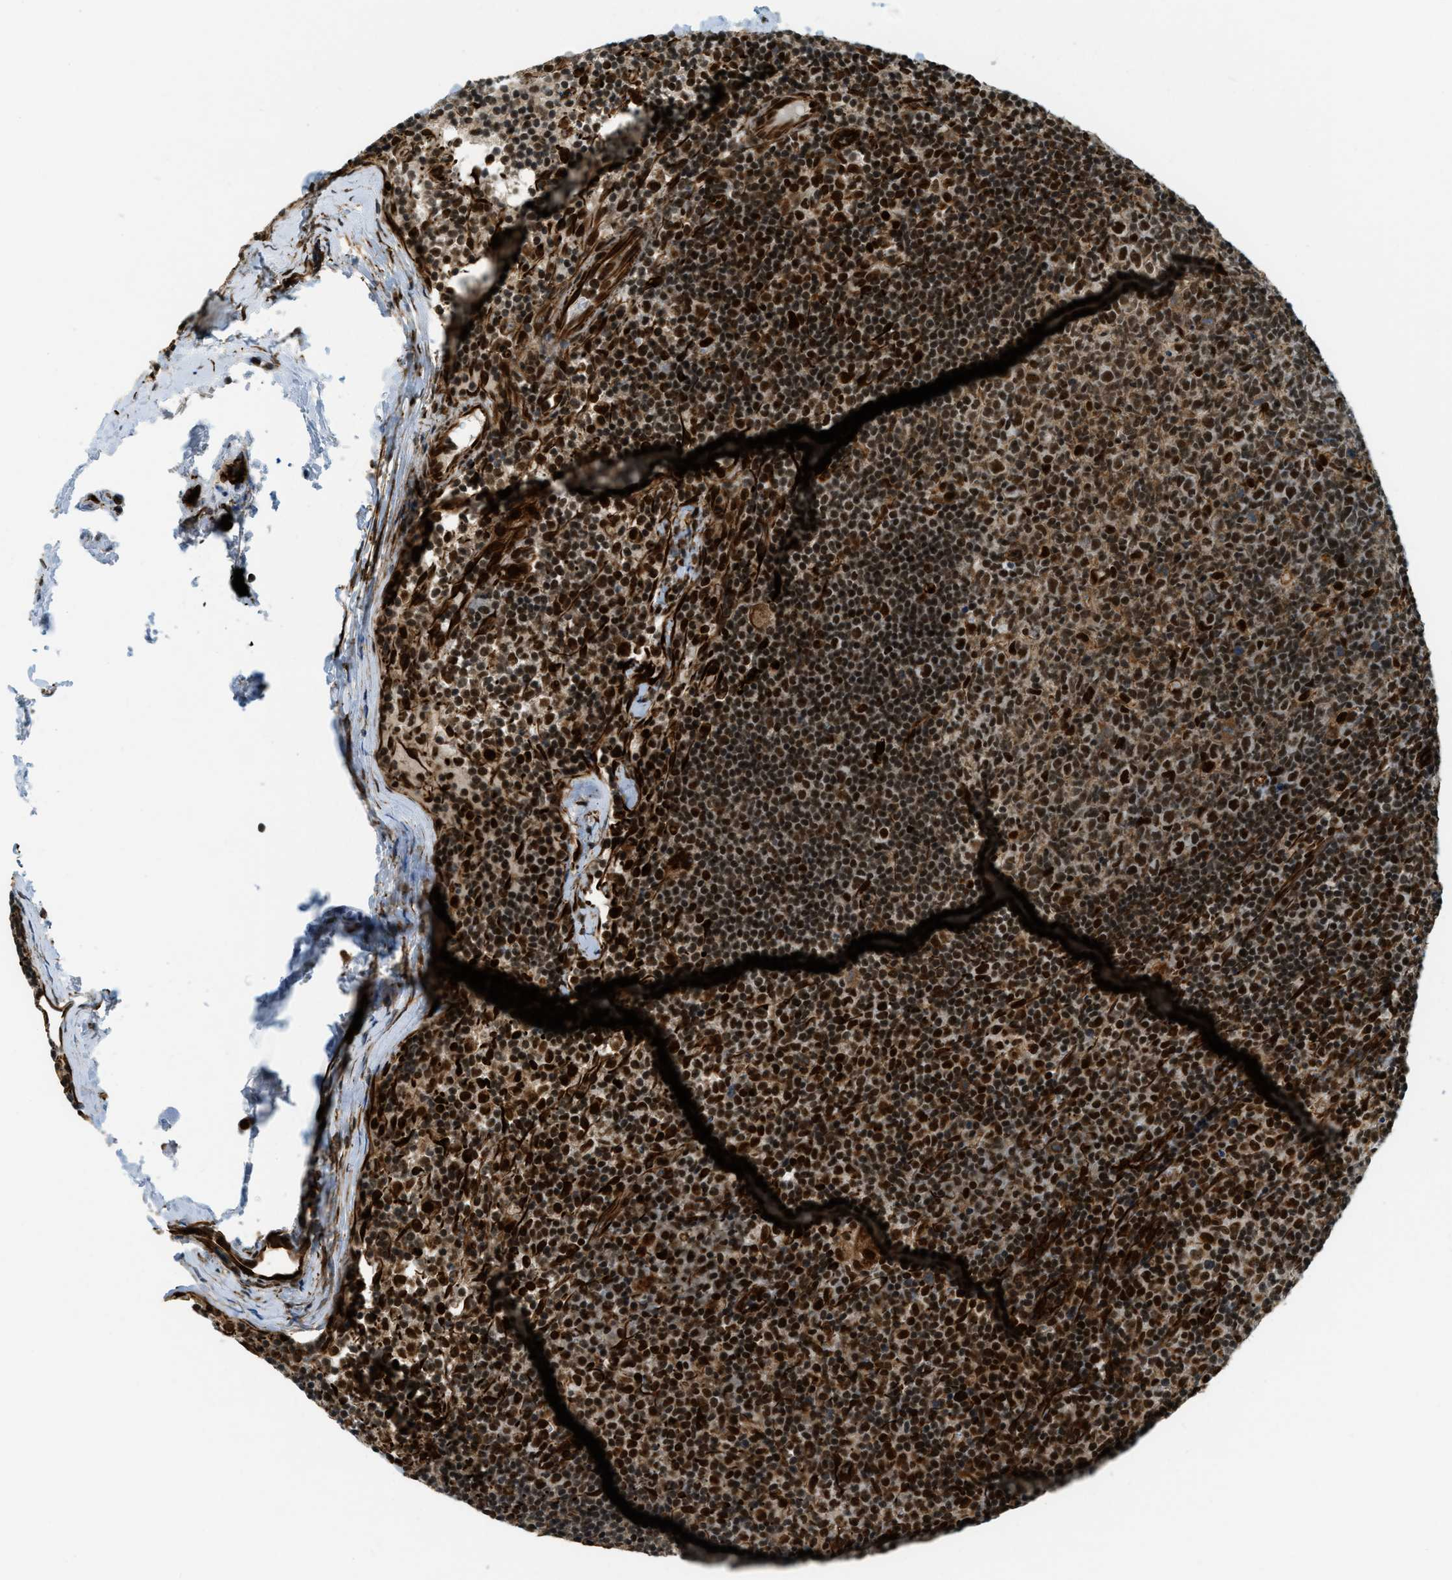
{"staining": {"intensity": "strong", "quantity": ">75%", "location": "nuclear"}, "tissue": "lymph node", "cell_type": "Germinal center cells", "image_type": "normal", "snomed": [{"axis": "morphology", "description": "Normal tissue, NOS"}, {"axis": "morphology", "description": "Inflammation, NOS"}, {"axis": "topography", "description": "Lymph node"}], "caption": "An IHC histopathology image of normal tissue is shown. Protein staining in brown shows strong nuclear positivity in lymph node within germinal center cells.", "gene": "ZFR", "patient": {"sex": "male", "age": 55}}